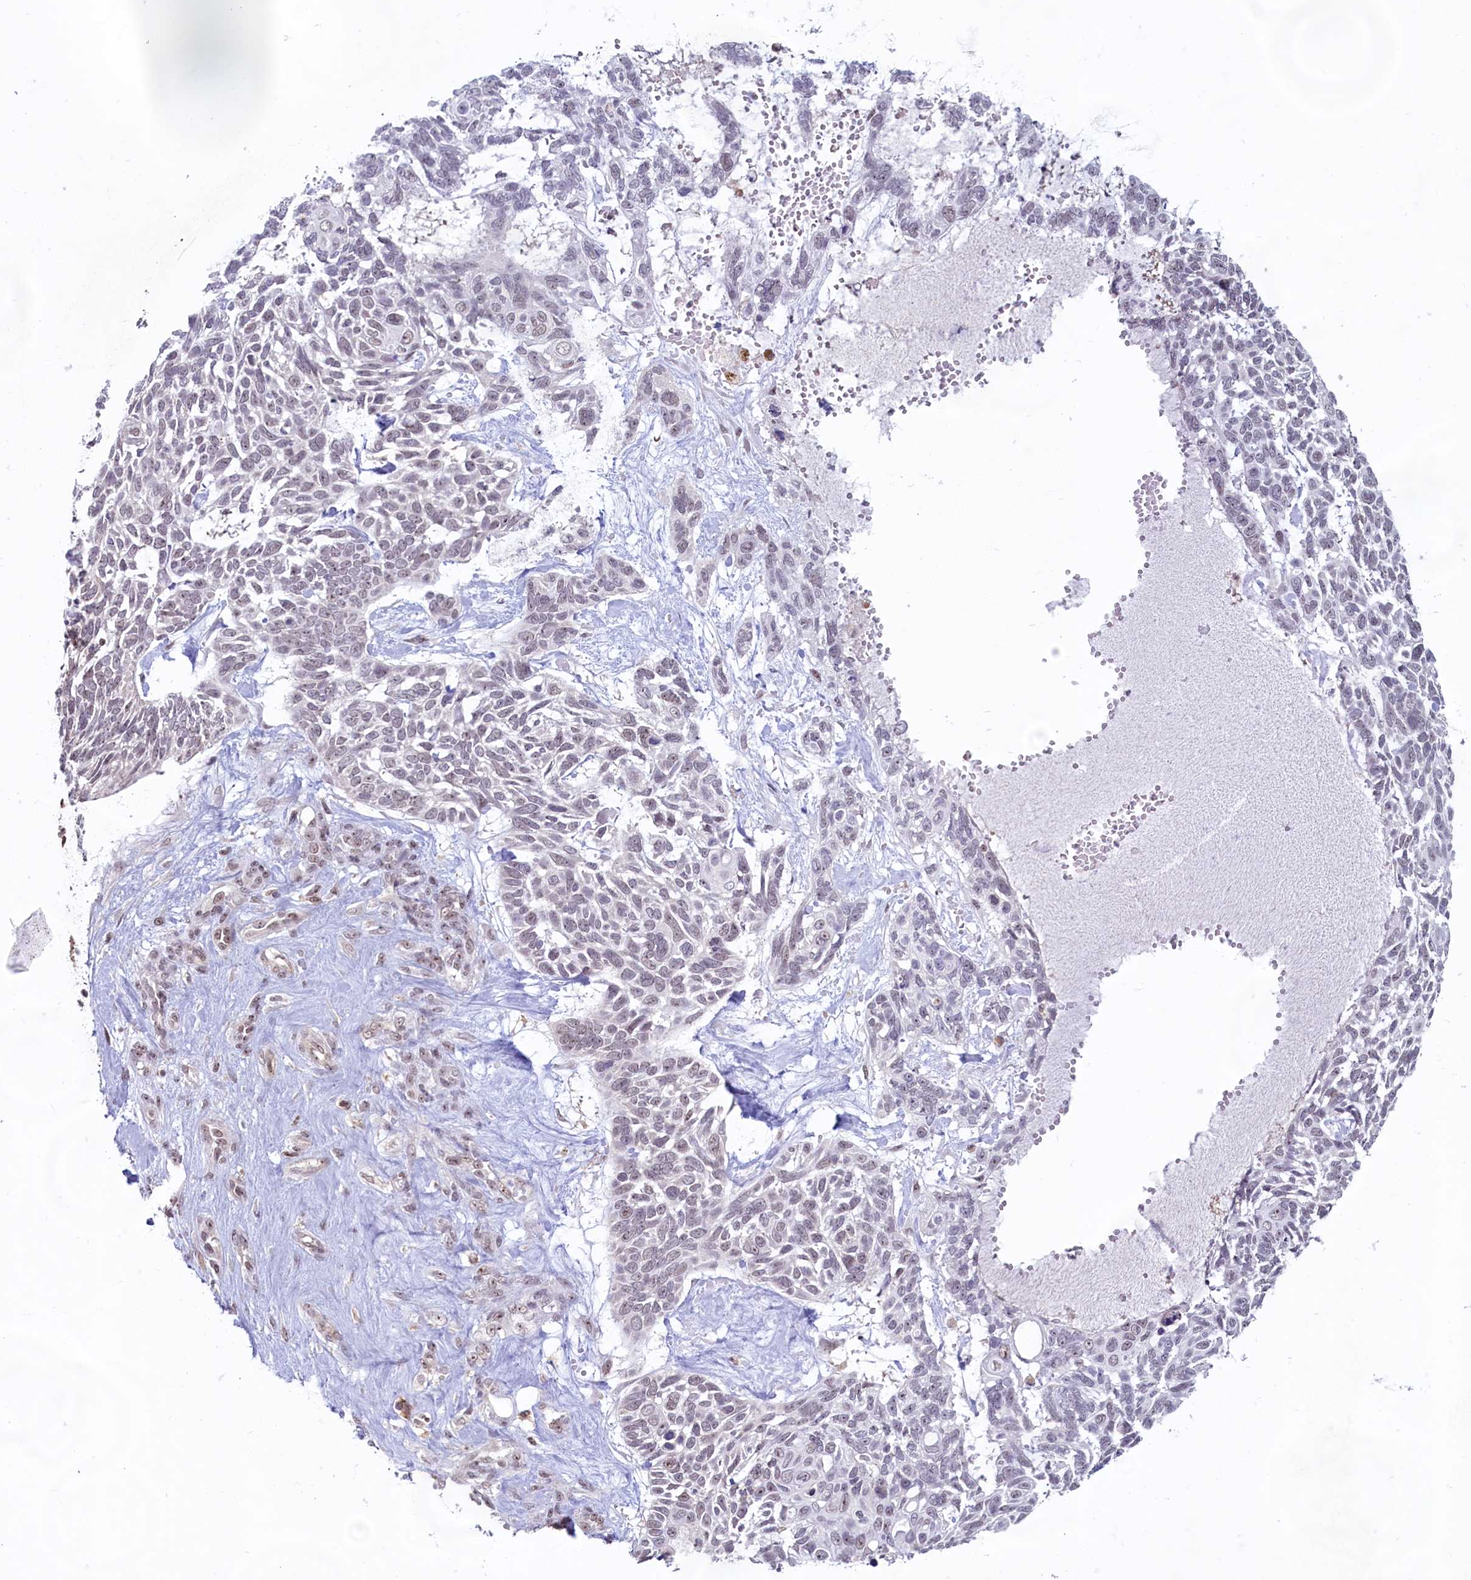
{"staining": {"intensity": "weak", "quantity": "<25%", "location": "nuclear"}, "tissue": "skin cancer", "cell_type": "Tumor cells", "image_type": "cancer", "snomed": [{"axis": "morphology", "description": "Basal cell carcinoma"}, {"axis": "topography", "description": "Skin"}], "caption": "A high-resolution micrograph shows immunohistochemistry staining of skin basal cell carcinoma, which shows no significant staining in tumor cells. Brightfield microscopy of IHC stained with DAB (brown) and hematoxylin (blue), captured at high magnification.", "gene": "C1D", "patient": {"sex": "male", "age": 88}}